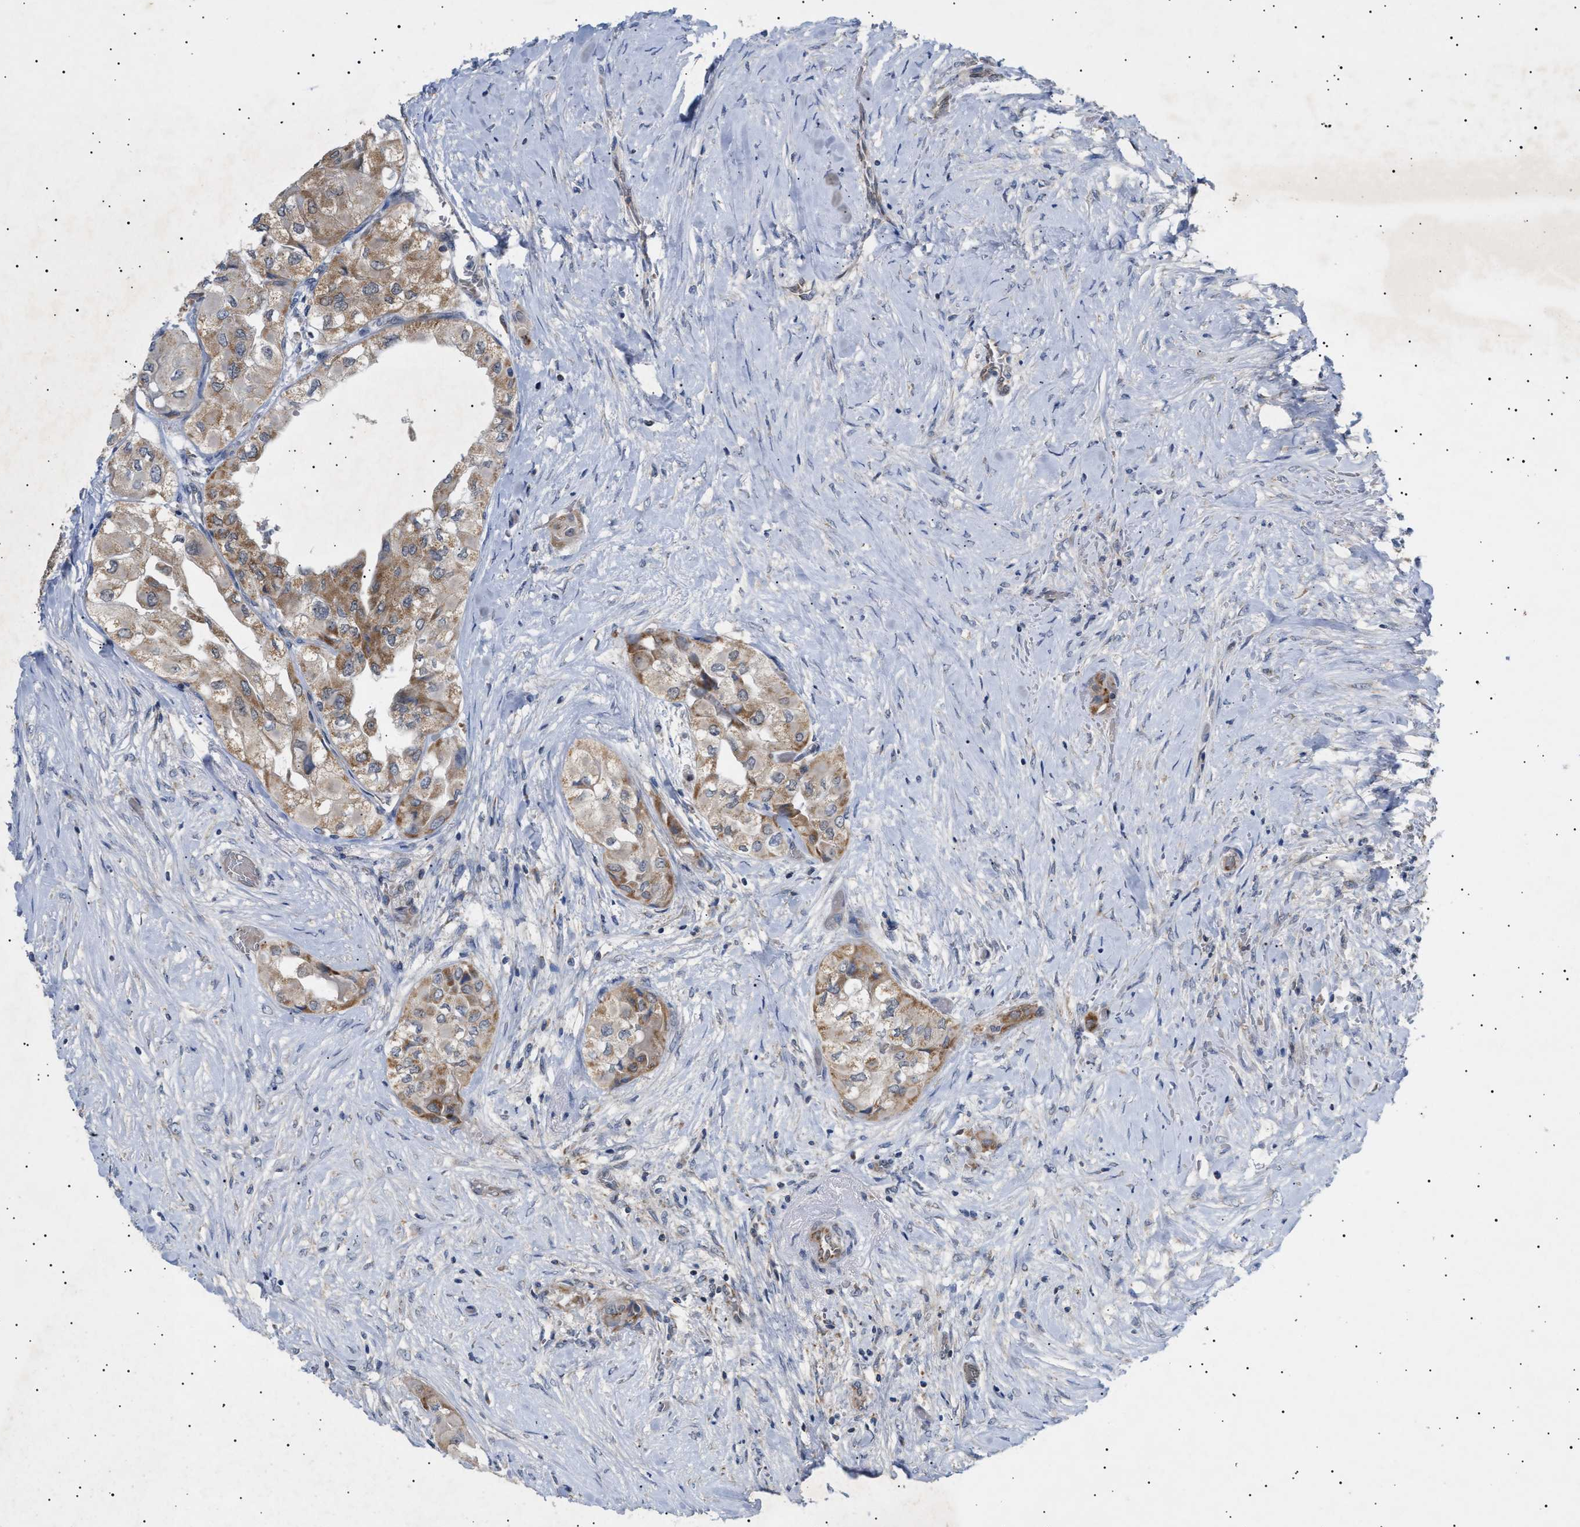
{"staining": {"intensity": "moderate", "quantity": ">75%", "location": "cytoplasmic/membranous"}, "tissue": "thyroid cancer", "cell_type": "Tumor cells", "image_type": "cancer", "snomed": [{"axis": "morphology", "description": "Papillary adenocarcinoma, NOS"}, {"axis": "topography", "description": "Thyroid gland"}], "caption": "Approximately >75% of tumor cells in human thyroid papillary adenocarcinoma show moderate cytoplasmic/membranous protein staining as visualized by brown immunohistochemical staining.", "gene": "SIRT5", "patient": {"sex": "female", "age": 59}}